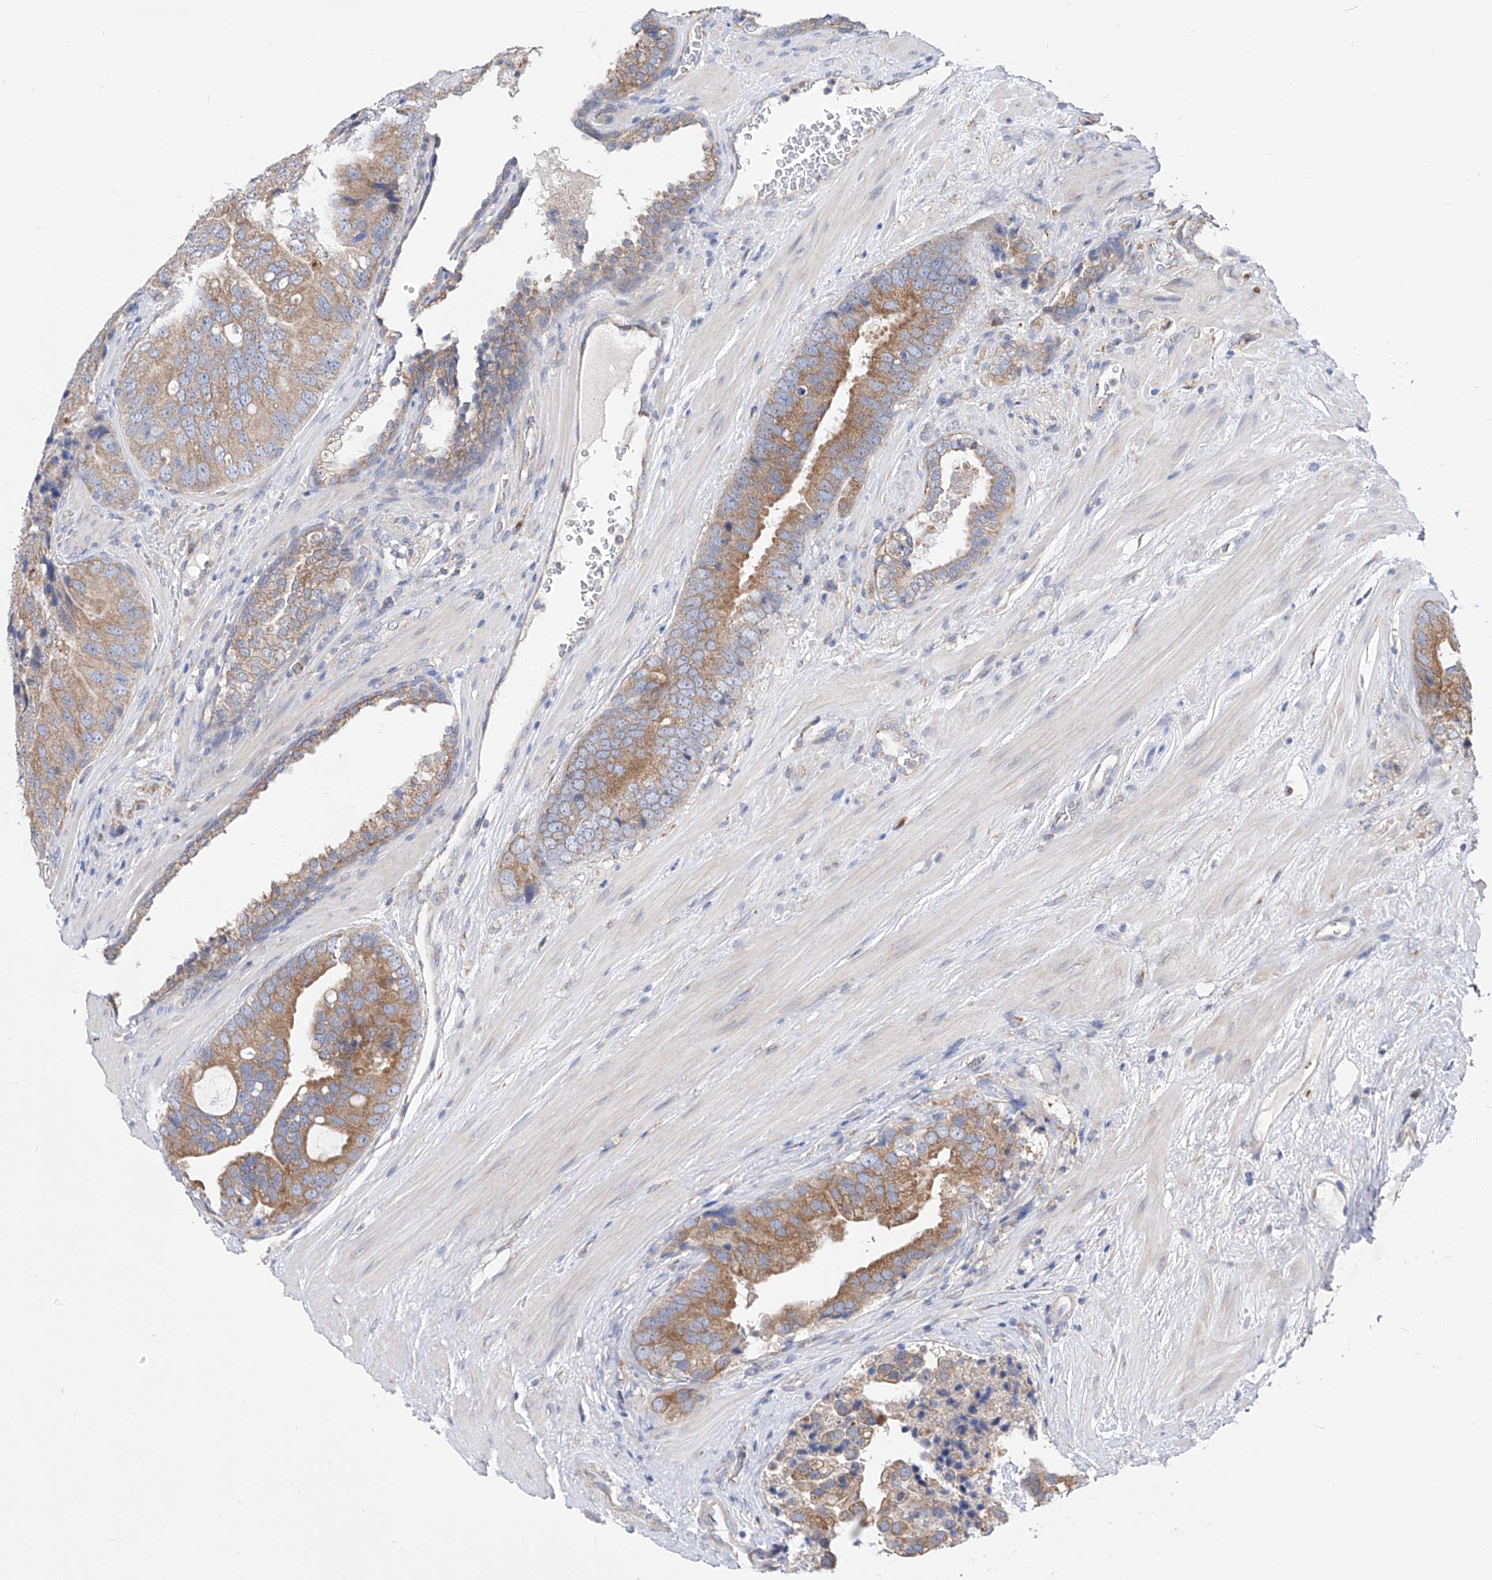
{"staining": {"intensity": "moderate", "quantity": ">75%", "location": "cytoplasmic/membranous"}, "tissue": "prostate cancer", "cell_type": "Tumor cells", "image_type": "cancer", "snomed": [{"axis": "morphology", "description": "Adenocarcinoma, High grade"}, {"axis": "topography", "description": "Prostate"}], "caption": "Immunohistochemical staining of human prostate adenocarcinoma (high-grade) demonstrates moderate cytoplasmic/membranous protein staining in about >75% of tumor cells.", "gene": "UFL1", "patient": {"sex": "male", "age": 70}}